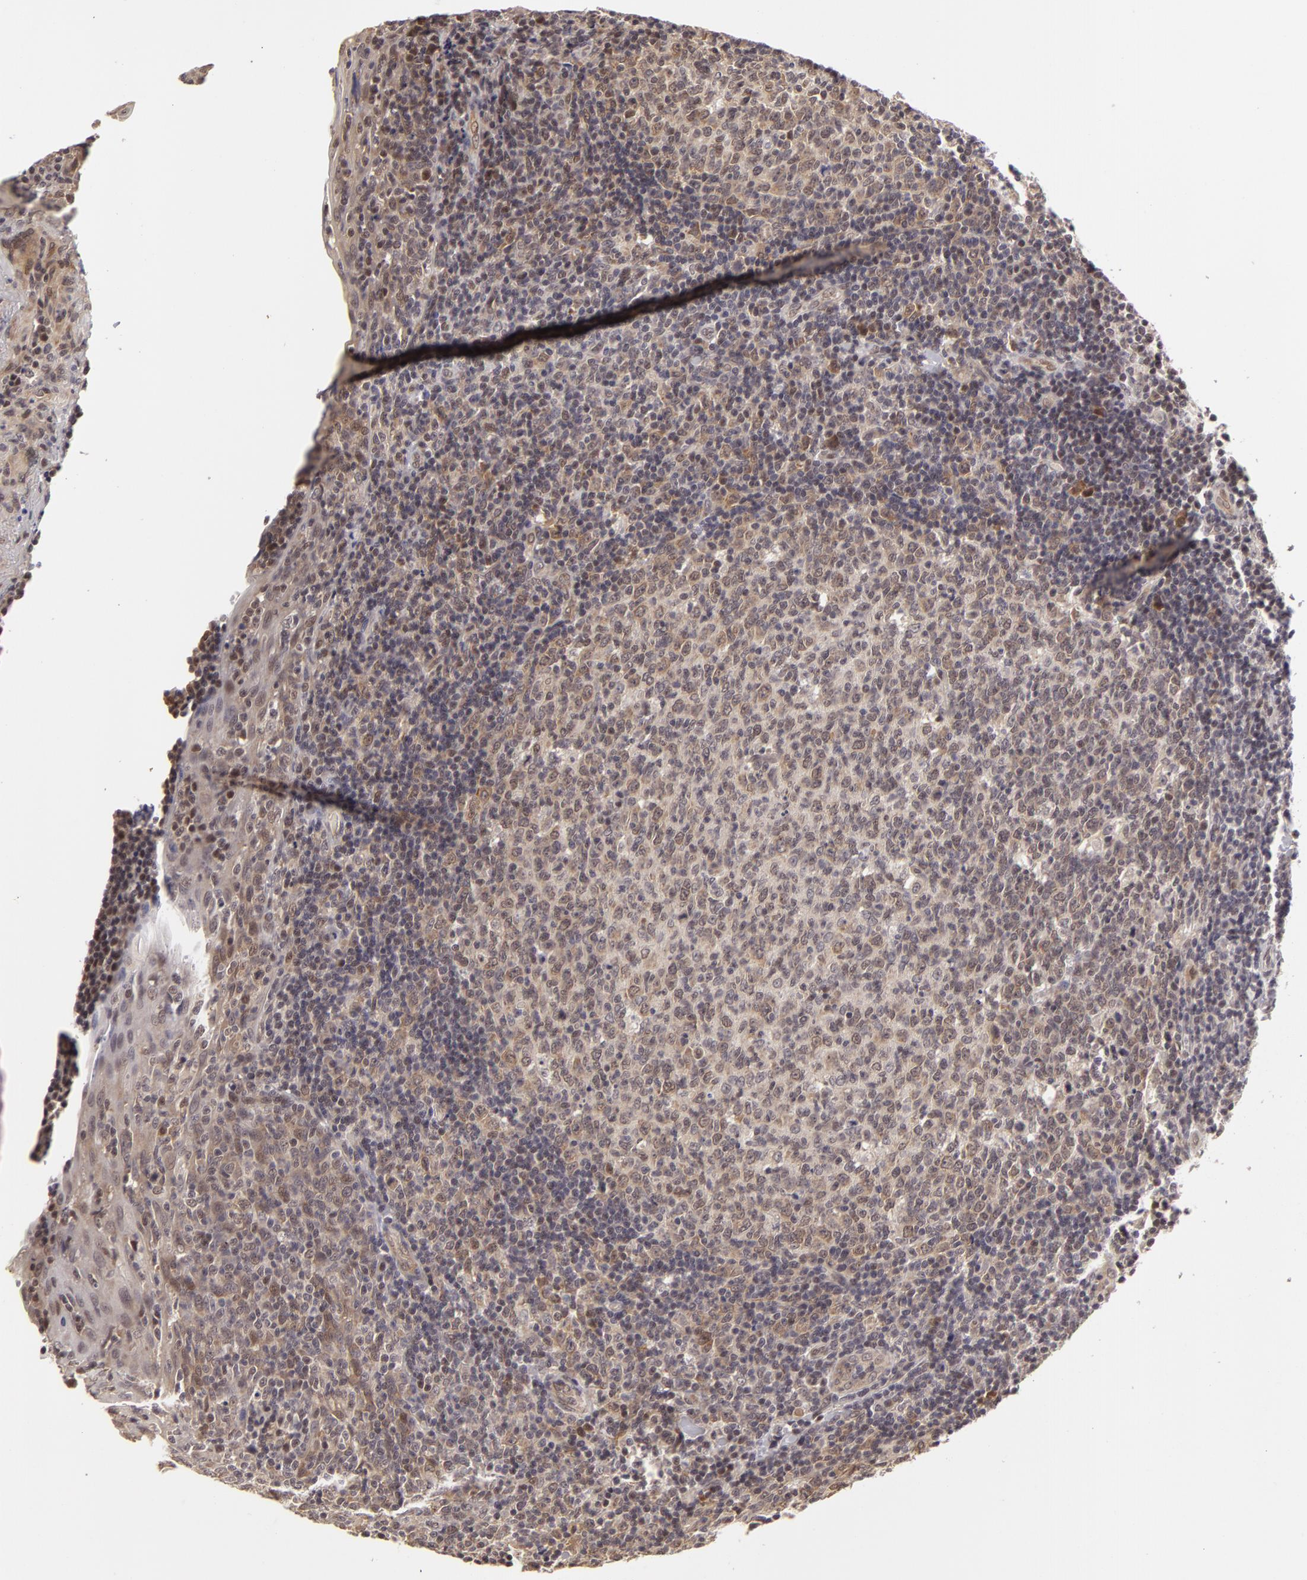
{"staining": {"intensity": "weak", "quantity": ">75%", "location": "cytoplasmic/membranous,nuclear"}, "tissue": "tonsil", "cell_type": "Germinal center cells", "image_type": "normal", "snomed": [{"axis": "morphology", "description": "Normal tissue, NOS"}, {"axis": "topography", "description": "Tonsil"}], "caption": "DAB (3,3'-diaminobenzidine) immunohistochemical staining of benign human tonsil shows weak cytoplasmic/membranous,nuclear protein expression in approximately >75% of germinal center cells. (Brightfield microscopy of DAB IHC at high magnification).", "gene": "ZNF133", "patient": {"sex": "female", "age": 3}}